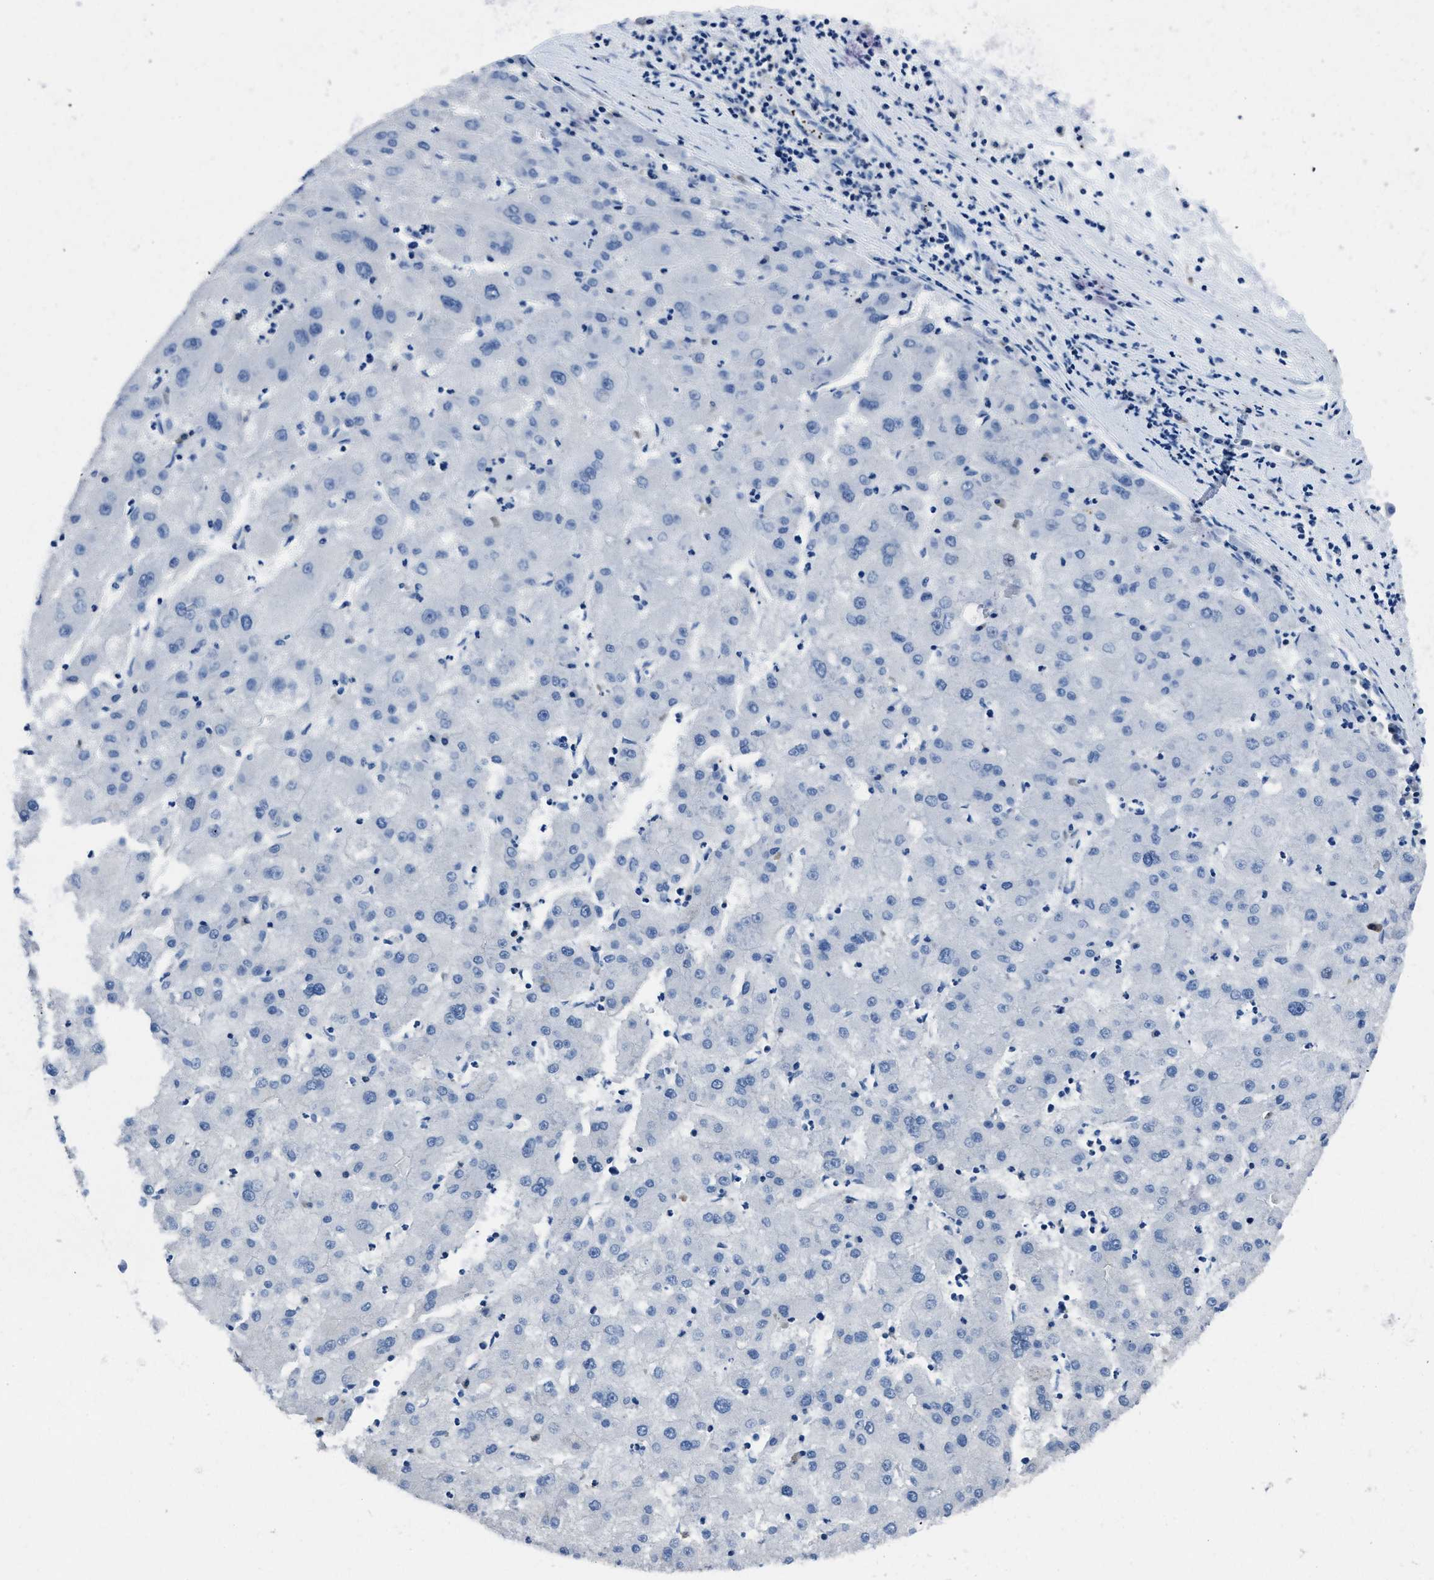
{"staining": {"intensity": "negative", "quantity": "none", "location": "none"}, "tissue": "liver cancer", "cell_type": "Tumor cells", "image_type": "cancer", "snomed": [{"axis": "morphology", "description": "Carcinoma, Hepatocellular, NOS"}, {"axis": "topography", "description": "Liver"}], "caption": "This is a micrograph of immunohistochemistry staining of liver hepatocellular carcinoma, which shows no staining in tumor cells.", "gene": "ITGA3", "patient": {"sex": "male", "age": 72}}